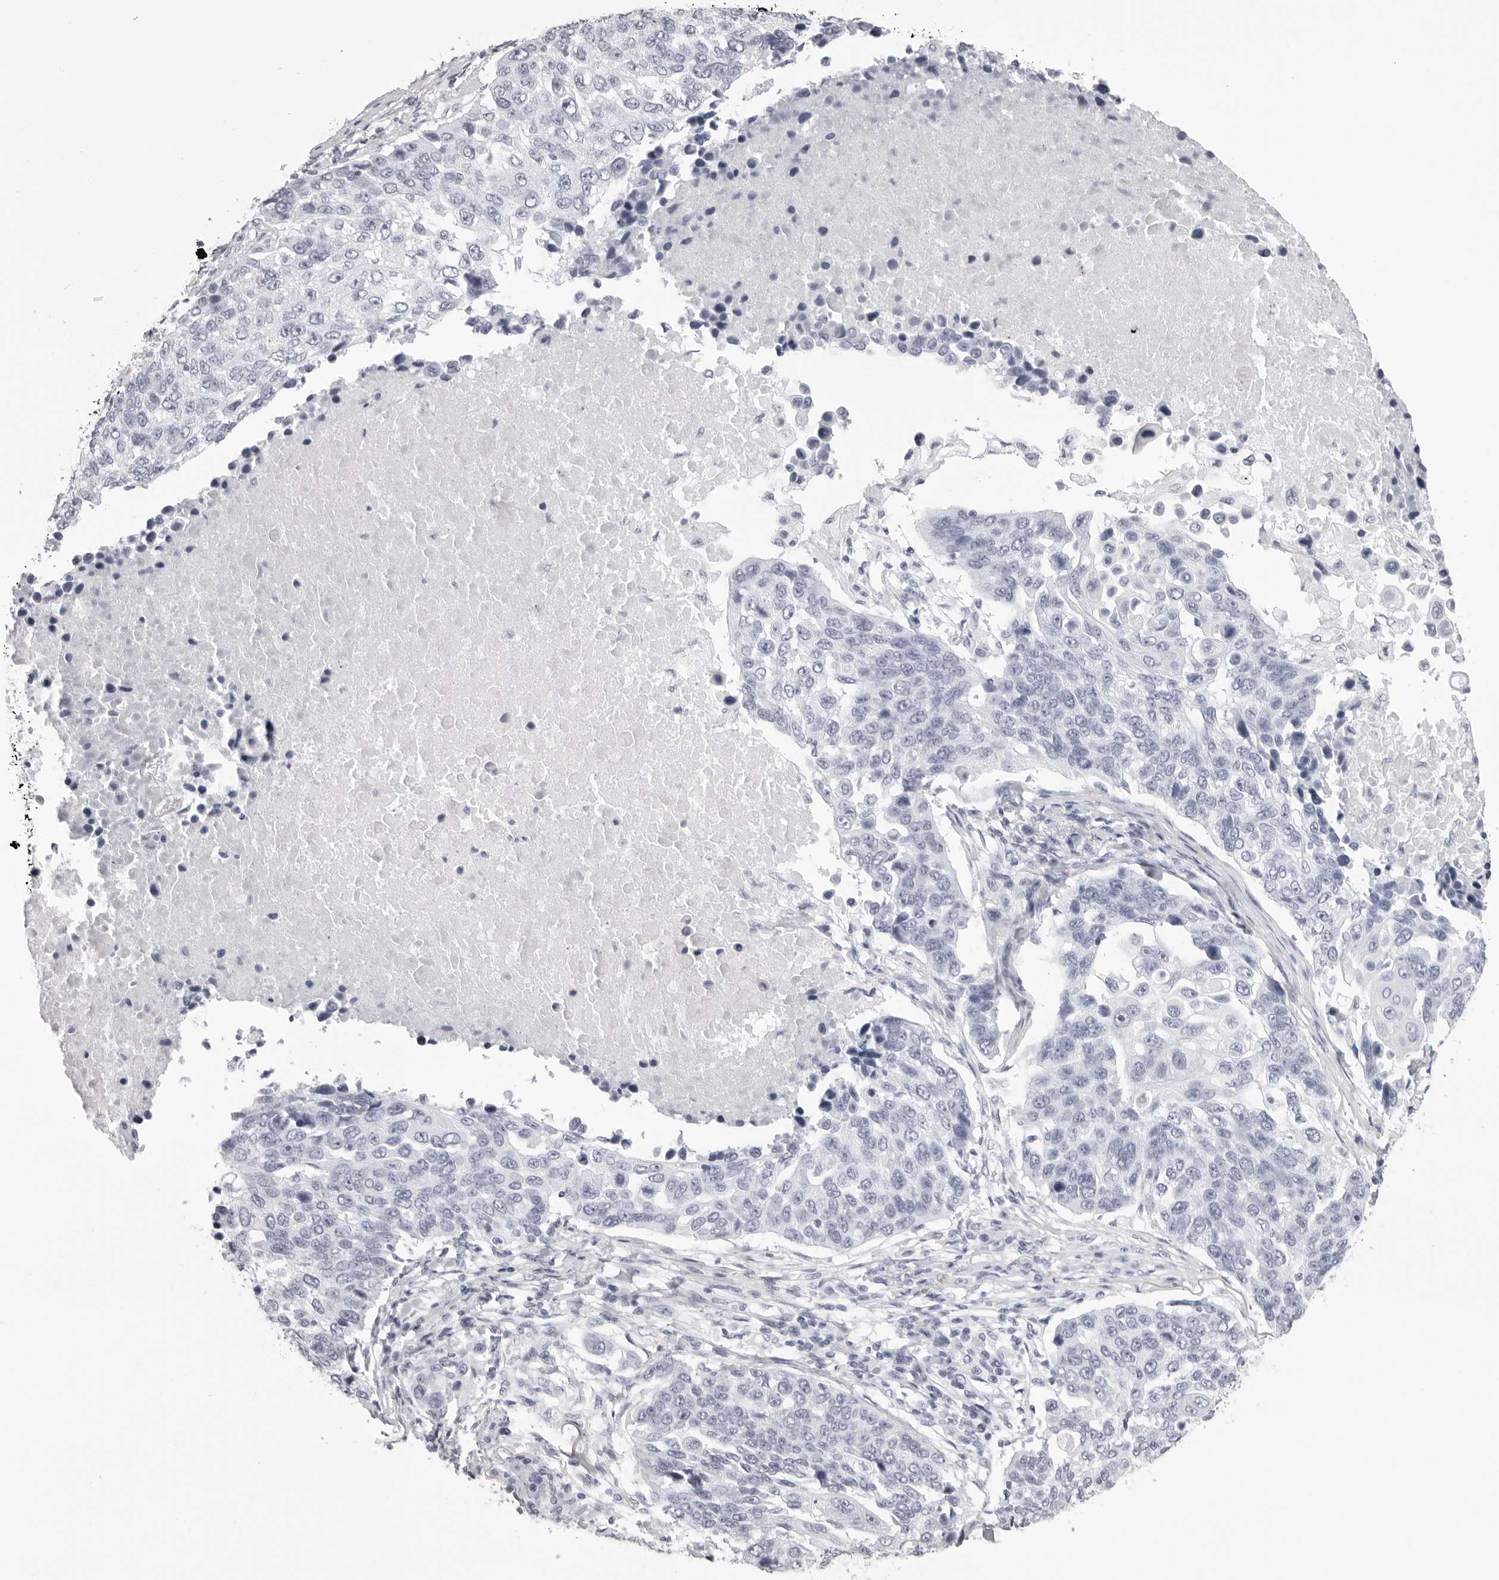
{"staining": {"intensity": "negative", "quantity": "none", "location": "none"}, "tissue": "lung cancer", "cell_type": "Tumor cells", "image_type": "cancer", "snomed": [{"axis": "morphology", "description": "Squamous cell carcinoma, NOS"}, {"axis": "topography", "description": "Lung"}], "caption": "The histopathology image demonstrates no staining of tumor cells in lung cancer.", "gene": "RHO", "patient": {"sex": "male", "age": 66}}